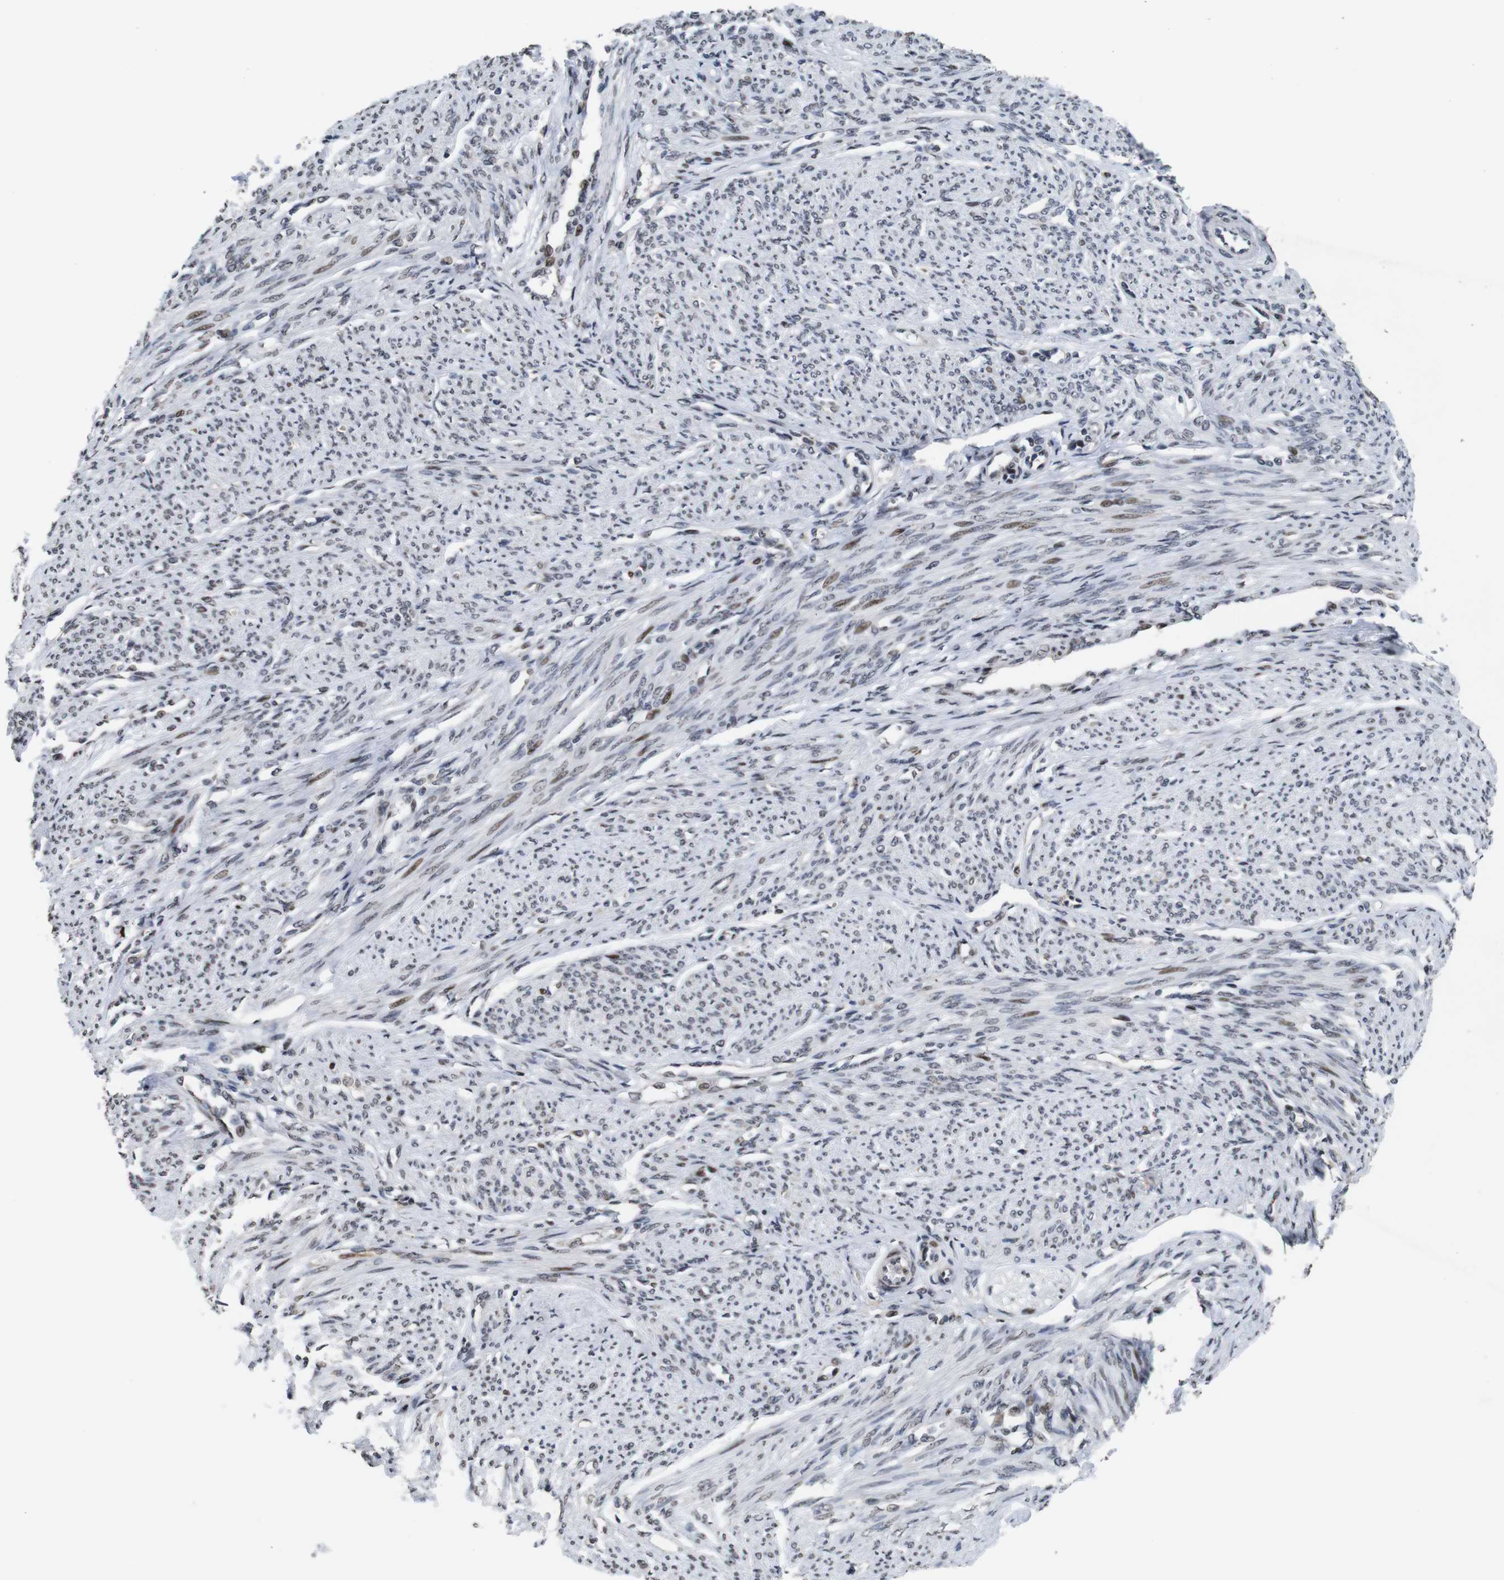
{"staining": {"intensity": "moderate", "quantity": "<25%", "location": "nuclear"}, "tissue": "smooth muscle", "cell_type": "Smooth muscle cells", "image_type": "normal", "snomed": [{"axis": "morphology", "description": "Normal tissue, NOS"}, {"axis": "topography", "description": "Smooth muscle"}], "caption": "Smooth muscle cells demonstrate low levels of moderate nuclear expression in approximately <25% of cells in benign human smooth muscle.", "gene": "EIF4G1", "patient": {"sex": "female", "age": 65}}